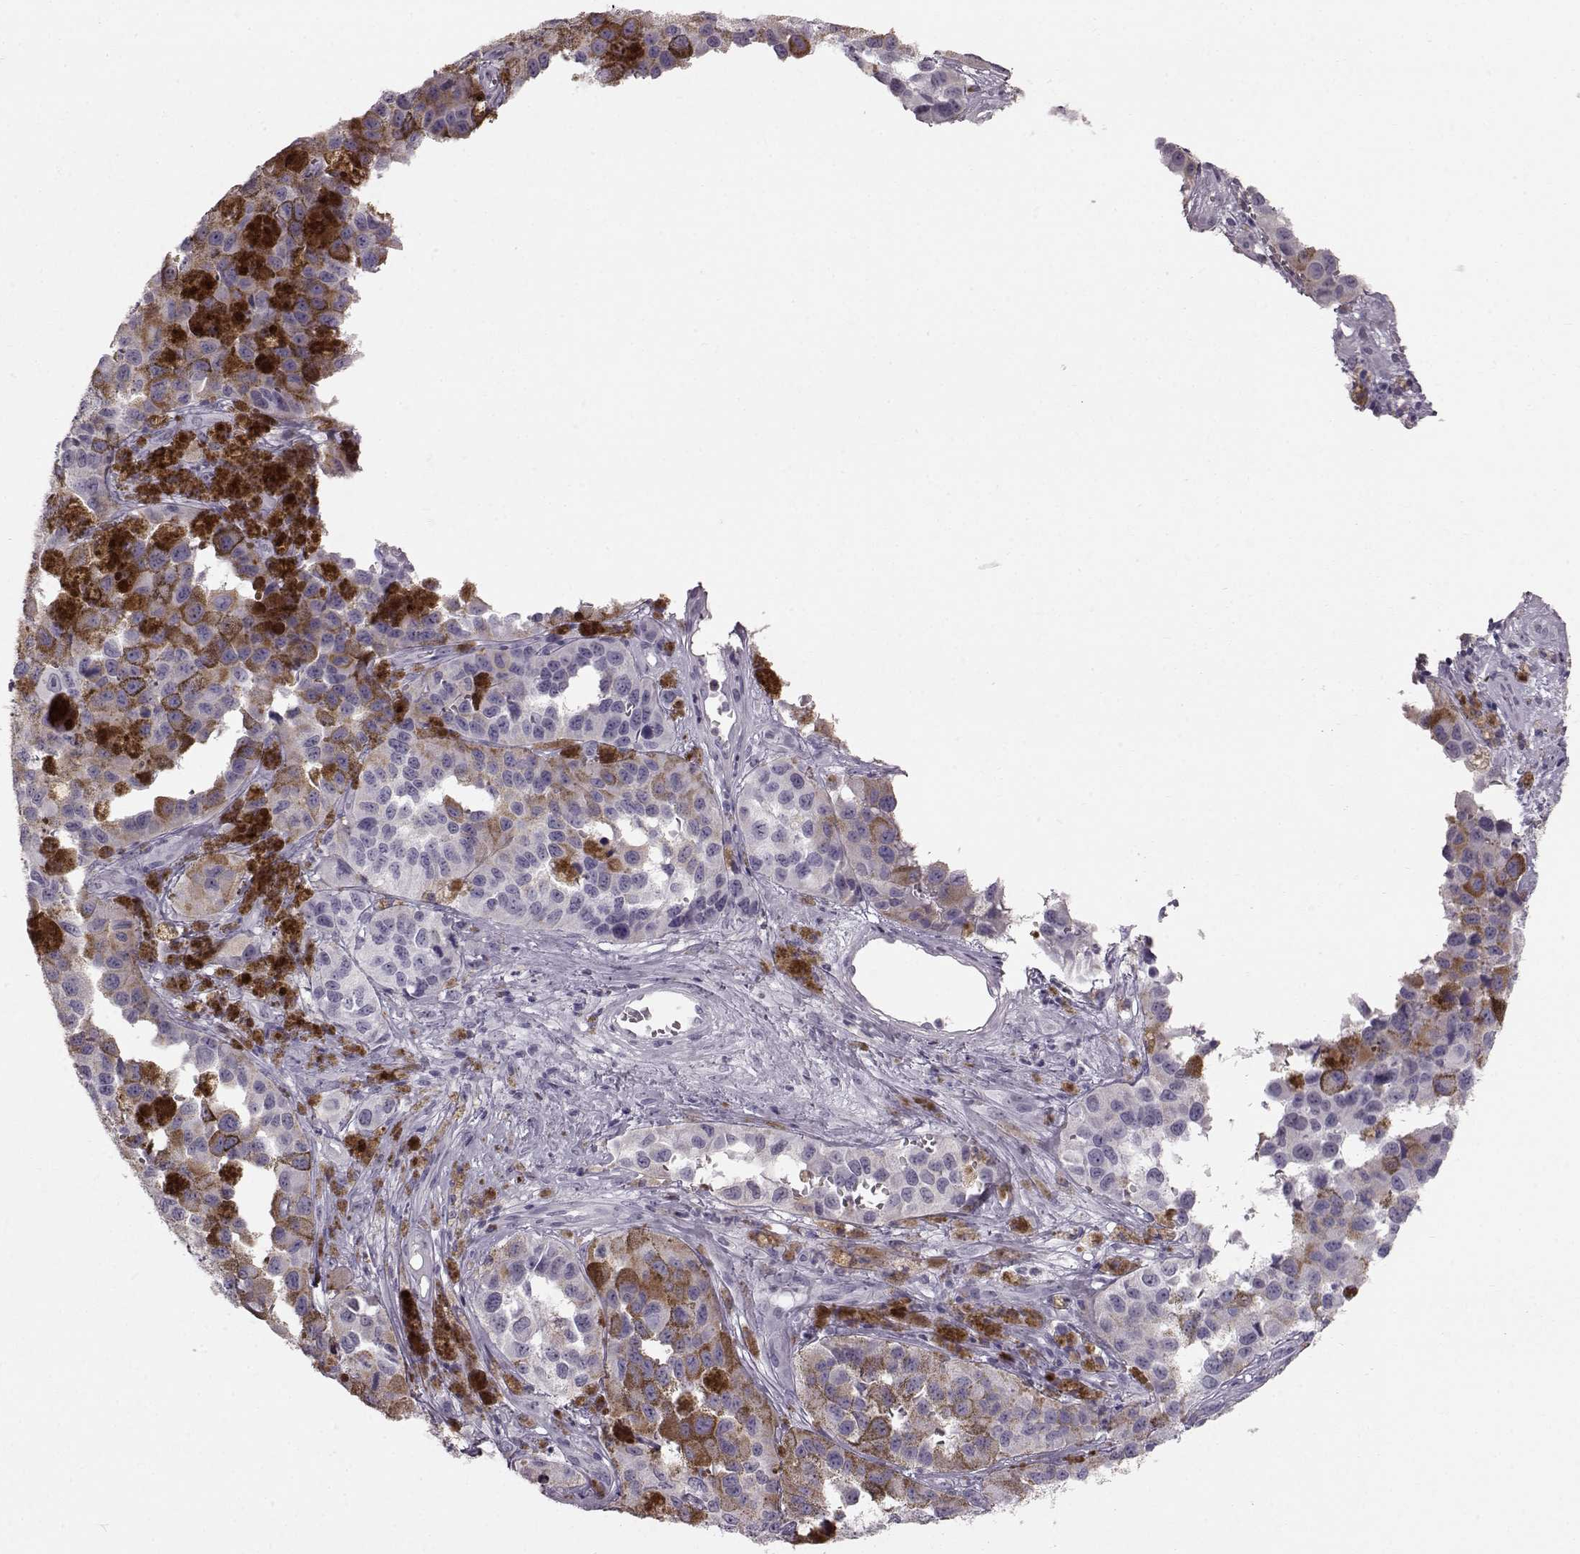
{"staining": {"intensity": "negative", "quantity": "none", "location": "none"}, "tissue": "melanoma", "cell_type": "Tumor cells", "image_type": "cancer", "snomed": [{"axis": "morphology", "description": "Malignant melanoma, NOS"}, {"axis": "topography", "description": "Skin"}], "caption": "IHC of human malignant melanoma shows no expression in tumor cells.", "gene": "TCHHL1", "patient": {"sex": "female", "age": 58}}